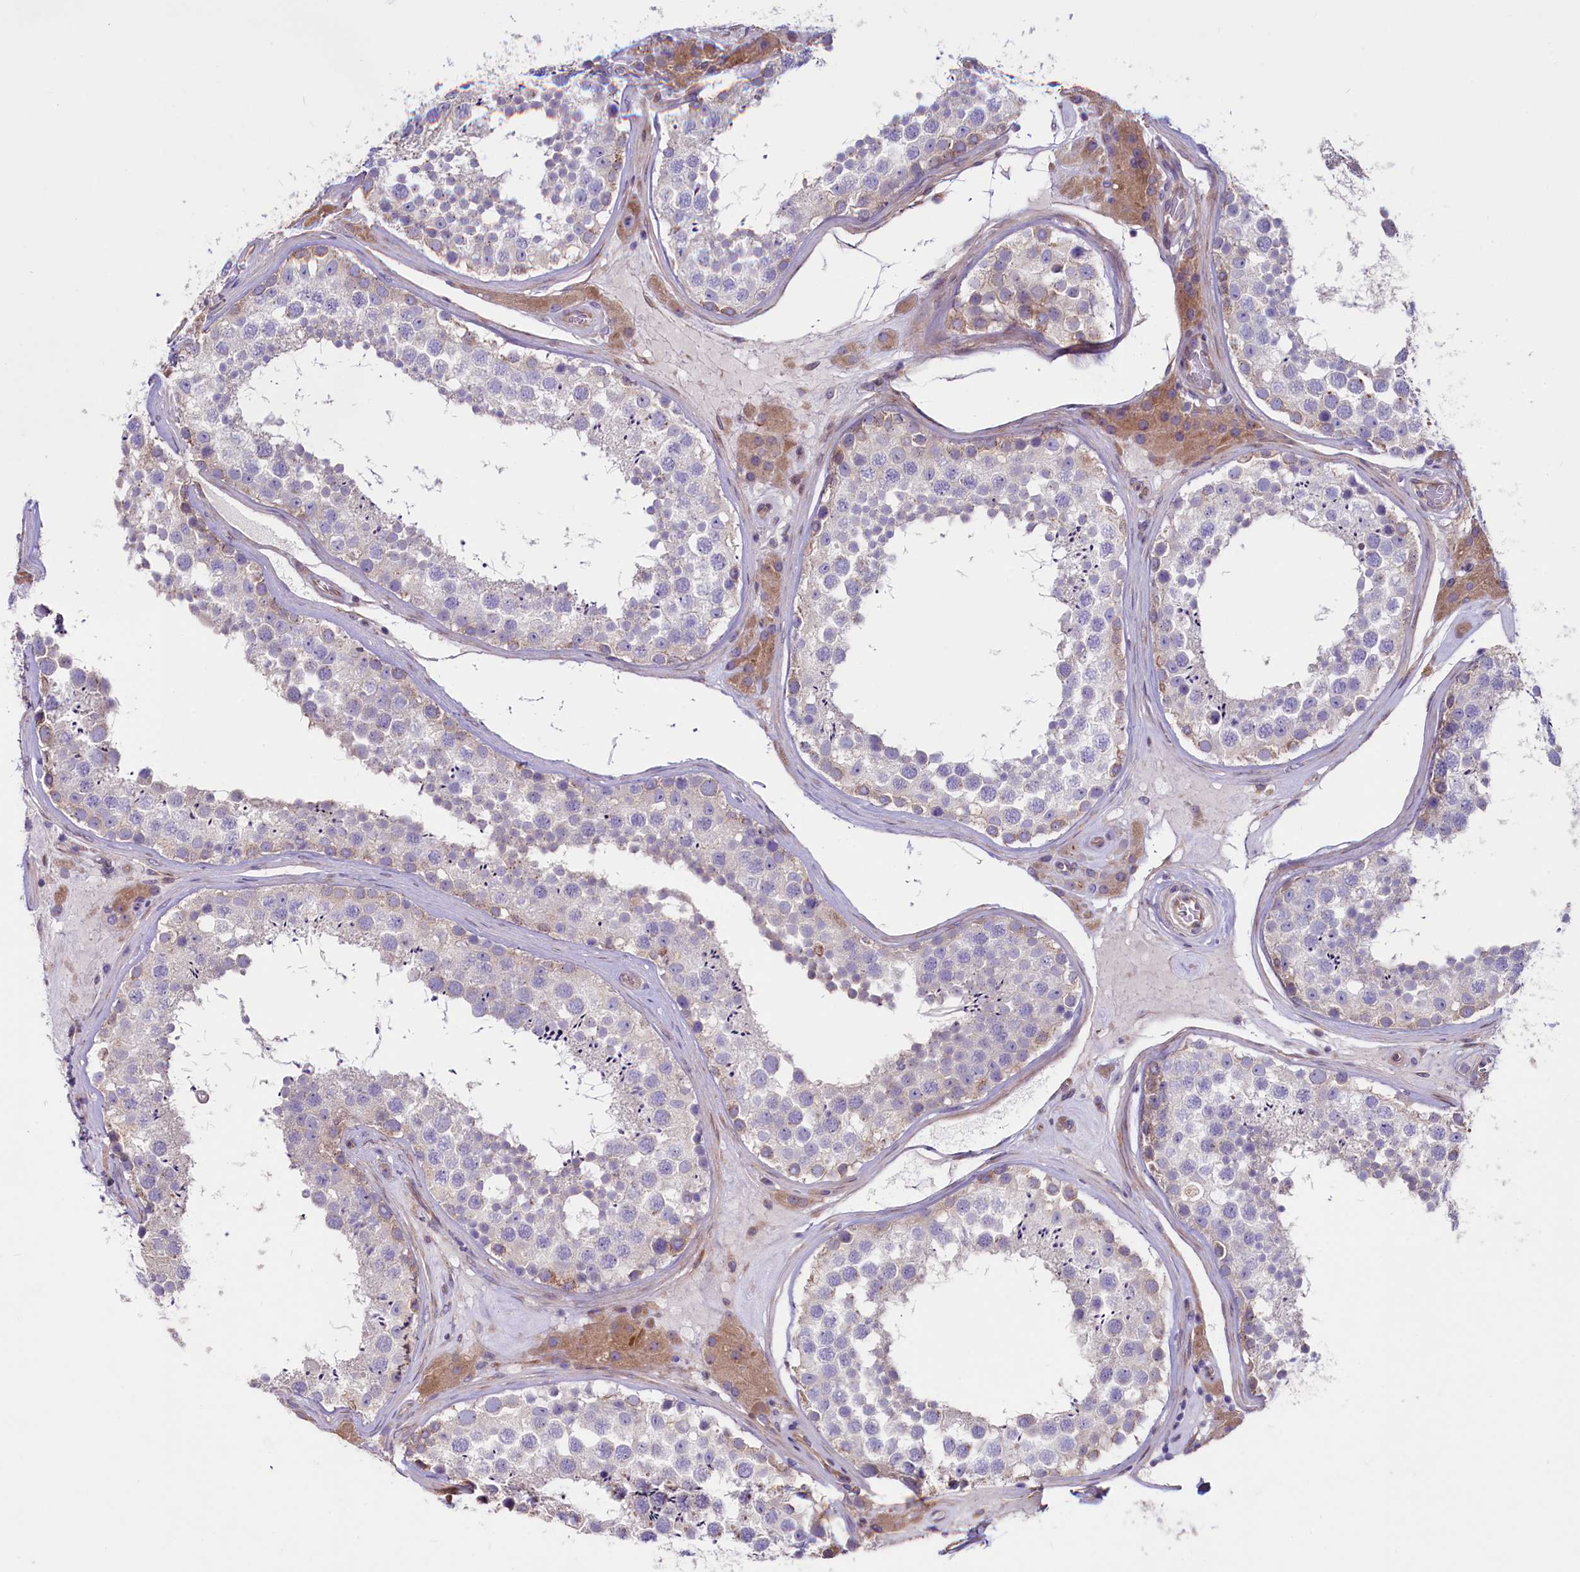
{"staining": {"intensity": "weak", "quantity": "<25%", "location": "cytoplasmic/membranous"}, "tissue": "testis", "cell_type": "Cells in seminiferous ducts", "image_type": "normal", "snomed": [{"axis": "morphology", "description": "Normal tissue, NOS"}, {"axis": "topography", "description": "Testis"}], "caption": "IHC micrograph of unremarkable human testis stained for a protein (brown), which shows no expression in cells in seminiferous ducts. (DAB IHC with hematoxylin counter stain).", "gene": "GPR108", "patient": {"sex": "male", "age": 46}}